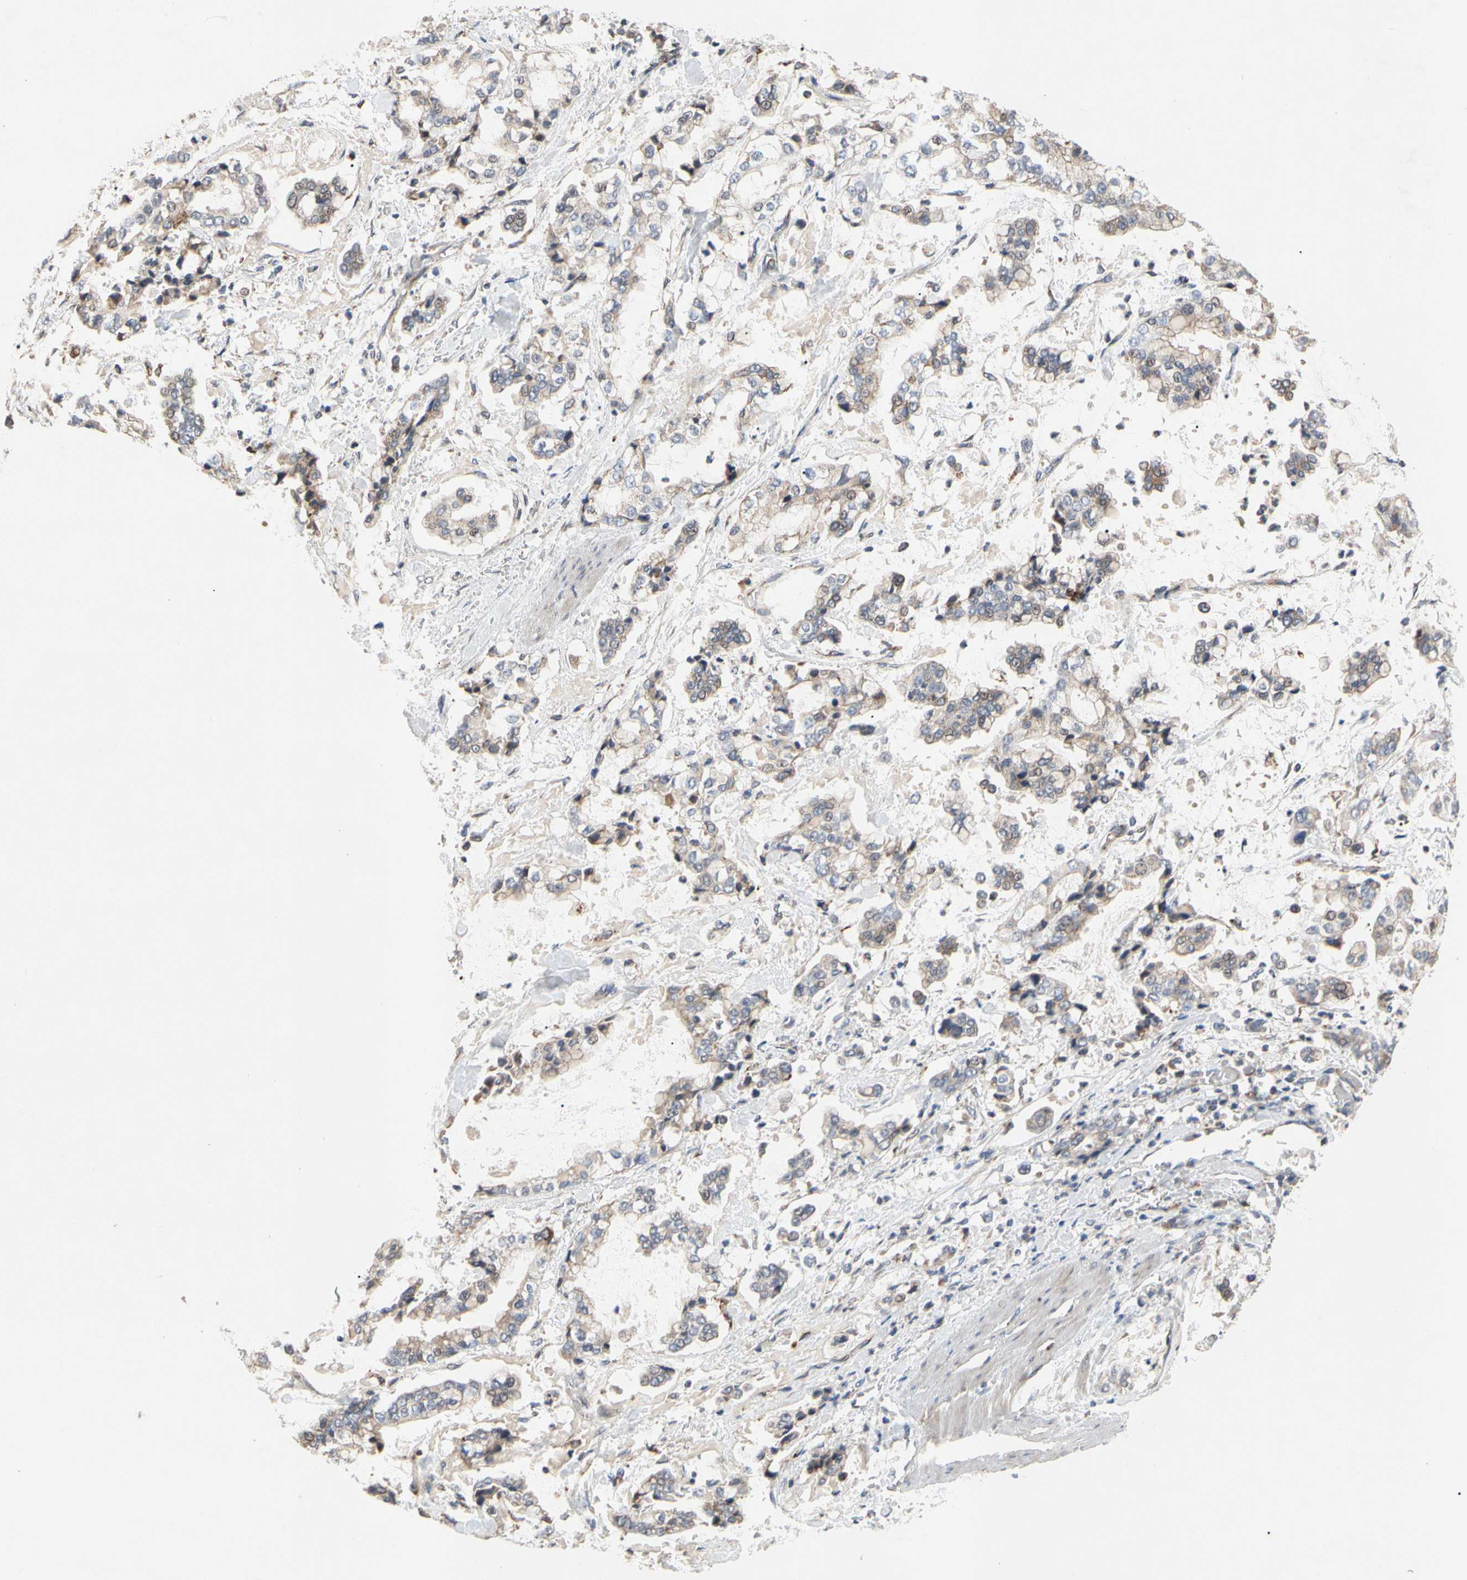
{"staining": {"intensity": "moderate", "quantity": ">75%", "location": "cytoplasmic/membranous"}, "tissue": "stomach cancer", "cell_type": "Tumor cells", "image_type": "cancer", "snomed": [{"axis": "morphology", "description": "Normal tissue, NOS"}, {"axis": "morphology", "description": "Adenocarcinoma, NOS"}, {"axis": "topography", "description": "Stomach, upper"}, {"axis": "topography", "description": "Stomach"}], "caption": "Immunohistochemistry (IHC) image of neoplastic tissue: human adenocarcinoma (stomach) stained using immunohistochemistry (IHC) displays medium levels of moderate protein expression localized specifically in the cytoplasmic/membranous of tumor cells, appearing as a cytoplasmic/membranous brown color.", "gene": "GPD2", "patient": {"sex": "male", "age": 76}}